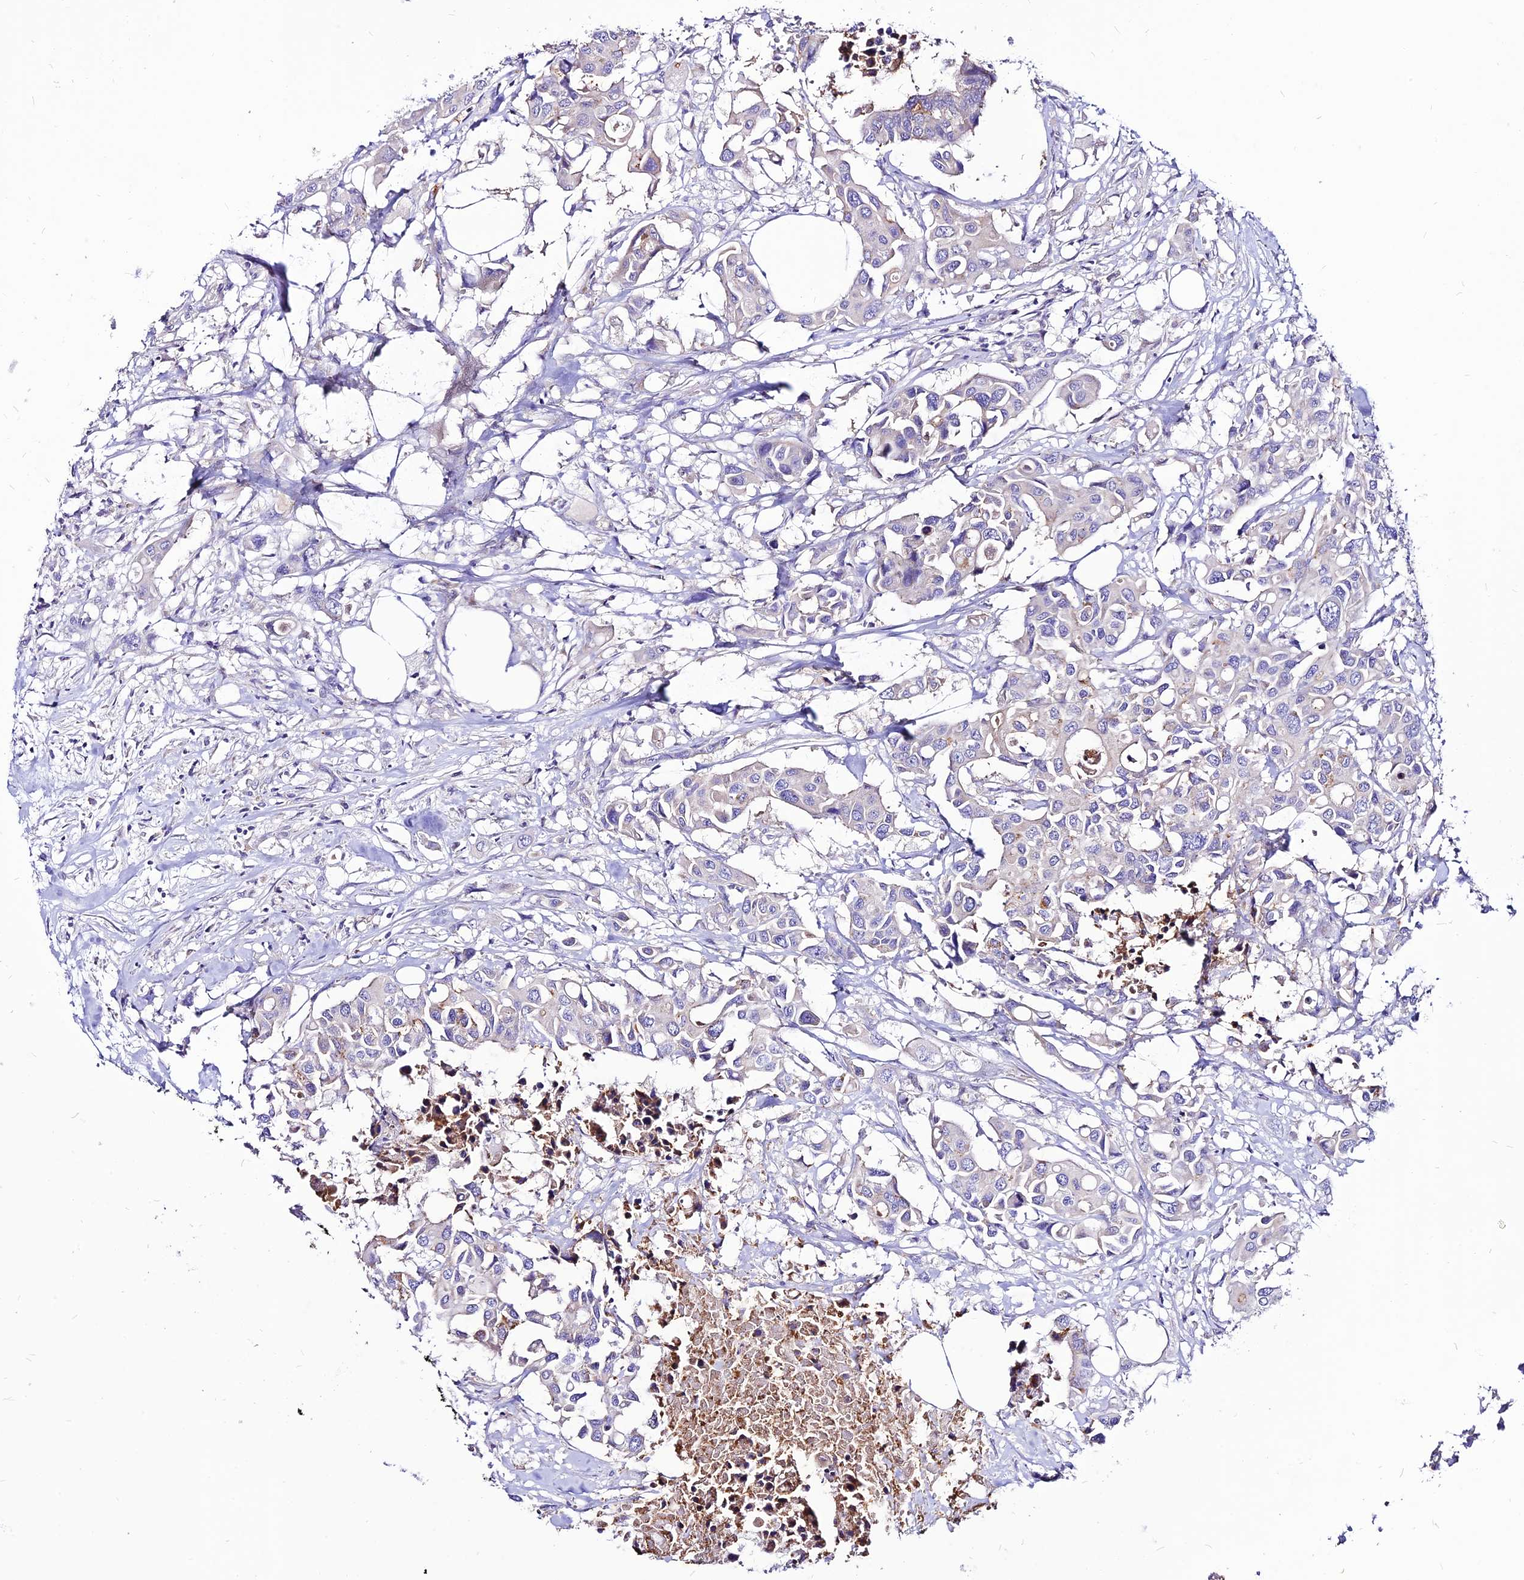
{"staining": {"intensity": "negative", "quantity": "none", "location": "none"}, "tissue": "colorectal cancer", "cell_type": "Tumor cells", "image_type": "cancer", "snomed": [{"axis": "morphology", "description": "Adenocarcinoma, NOS"}, {"axis": "topography", "description": "Colon"}], "caption": "High magnification brightfield microscopy of adenocarcinoma (colorectal) stained with DAB (brown) and counterstained with hematoxylin (blue): tumor cells show no significant positivity. The staining was performed using DAB to visualize the protein expression in brown, while the nuclei were stained in blue with hematoxylin (Magnification: 20x).", "gene": "CZIB", "patient": {"sex": "male", "age": 77}}